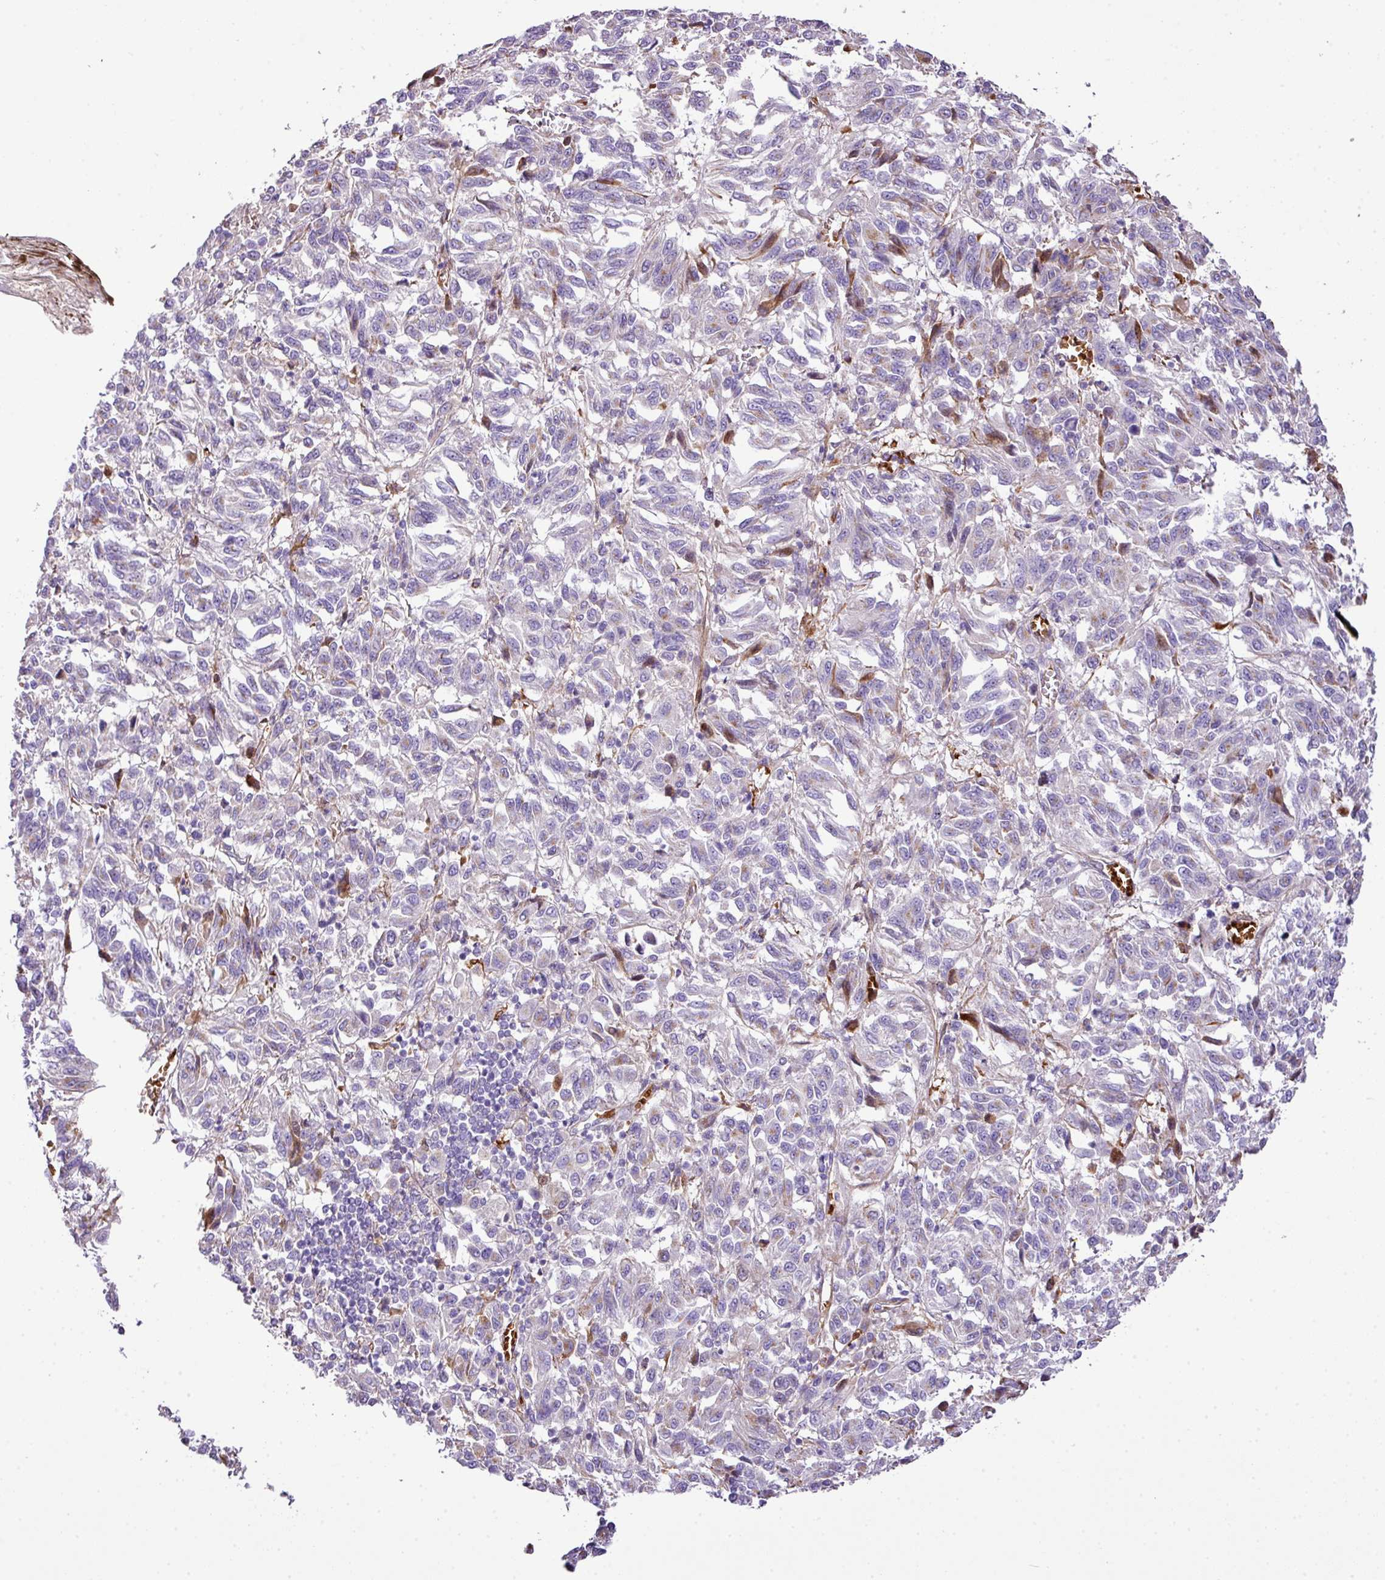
{"staining": {"intensity": "moderate", "quantity": "<25%", "location": "cytoplasmic/membranous"}, "tissue": "melanoma", "cell_type": "Tumor cells", "image_type": "cancer", "snomed": [{"axis": "morphology", "description": "Malignant melanoma, Metastatic site"}, {"axis": "topography", "description": "Lung"}], "caption": "Brown immunohistochemical staining in human melanoma reveals moderate cytoplasmic/membranous positivity in about <25% of tumor cells. The protein is shown in brown color, while the nuclei are stained blue.", "gene": "CTXN2", "patient": {"sex": "male", "age": 64}}